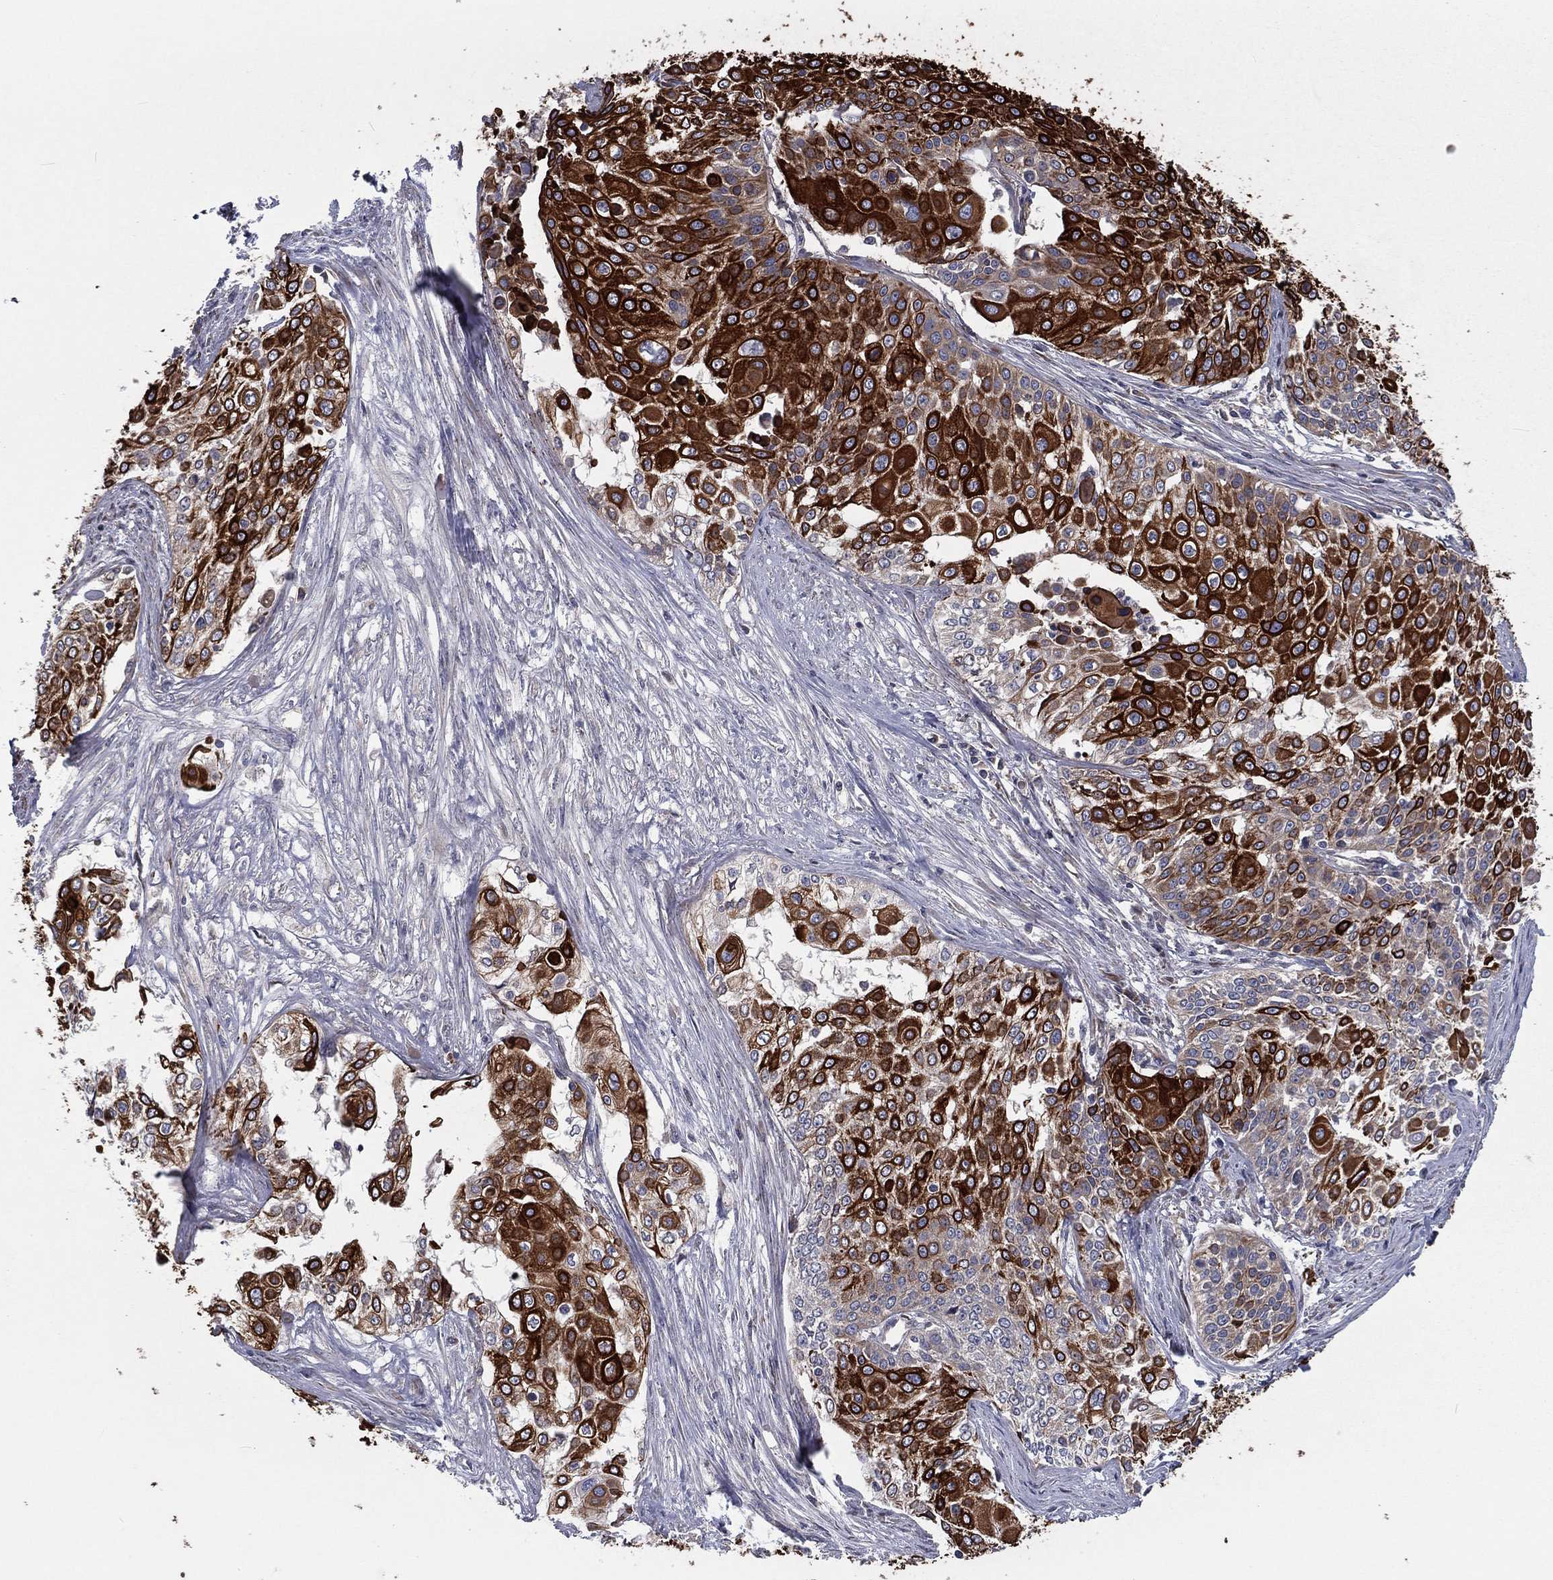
{"staining": {"intensity": "strong", "quantity": ">75%", "location": "cytoplasmic/membranous"}, "tissue": "cervical cancer", "cell_type": "Tumor cells", "image_type": "cancer", "snomed": [{"axis": "morphology", "description": "Squamous cell carcinoma, NOS"}, {"axis": "topography", "description": "Cervix"}], "caption": "Cervical cancer (squamous cell carcinoma) tissue demonstrates strong cytoplasmic/membranous expression in about >75% of tumor cells, visualized by immunohistochemistry. The staining was performed using DAB, with brown indicating positive protein expression. Nuclei are stained blue with hematoxylin.", "gene": "EIF2B5", "patient": {"sex": "female", "age": 39}}